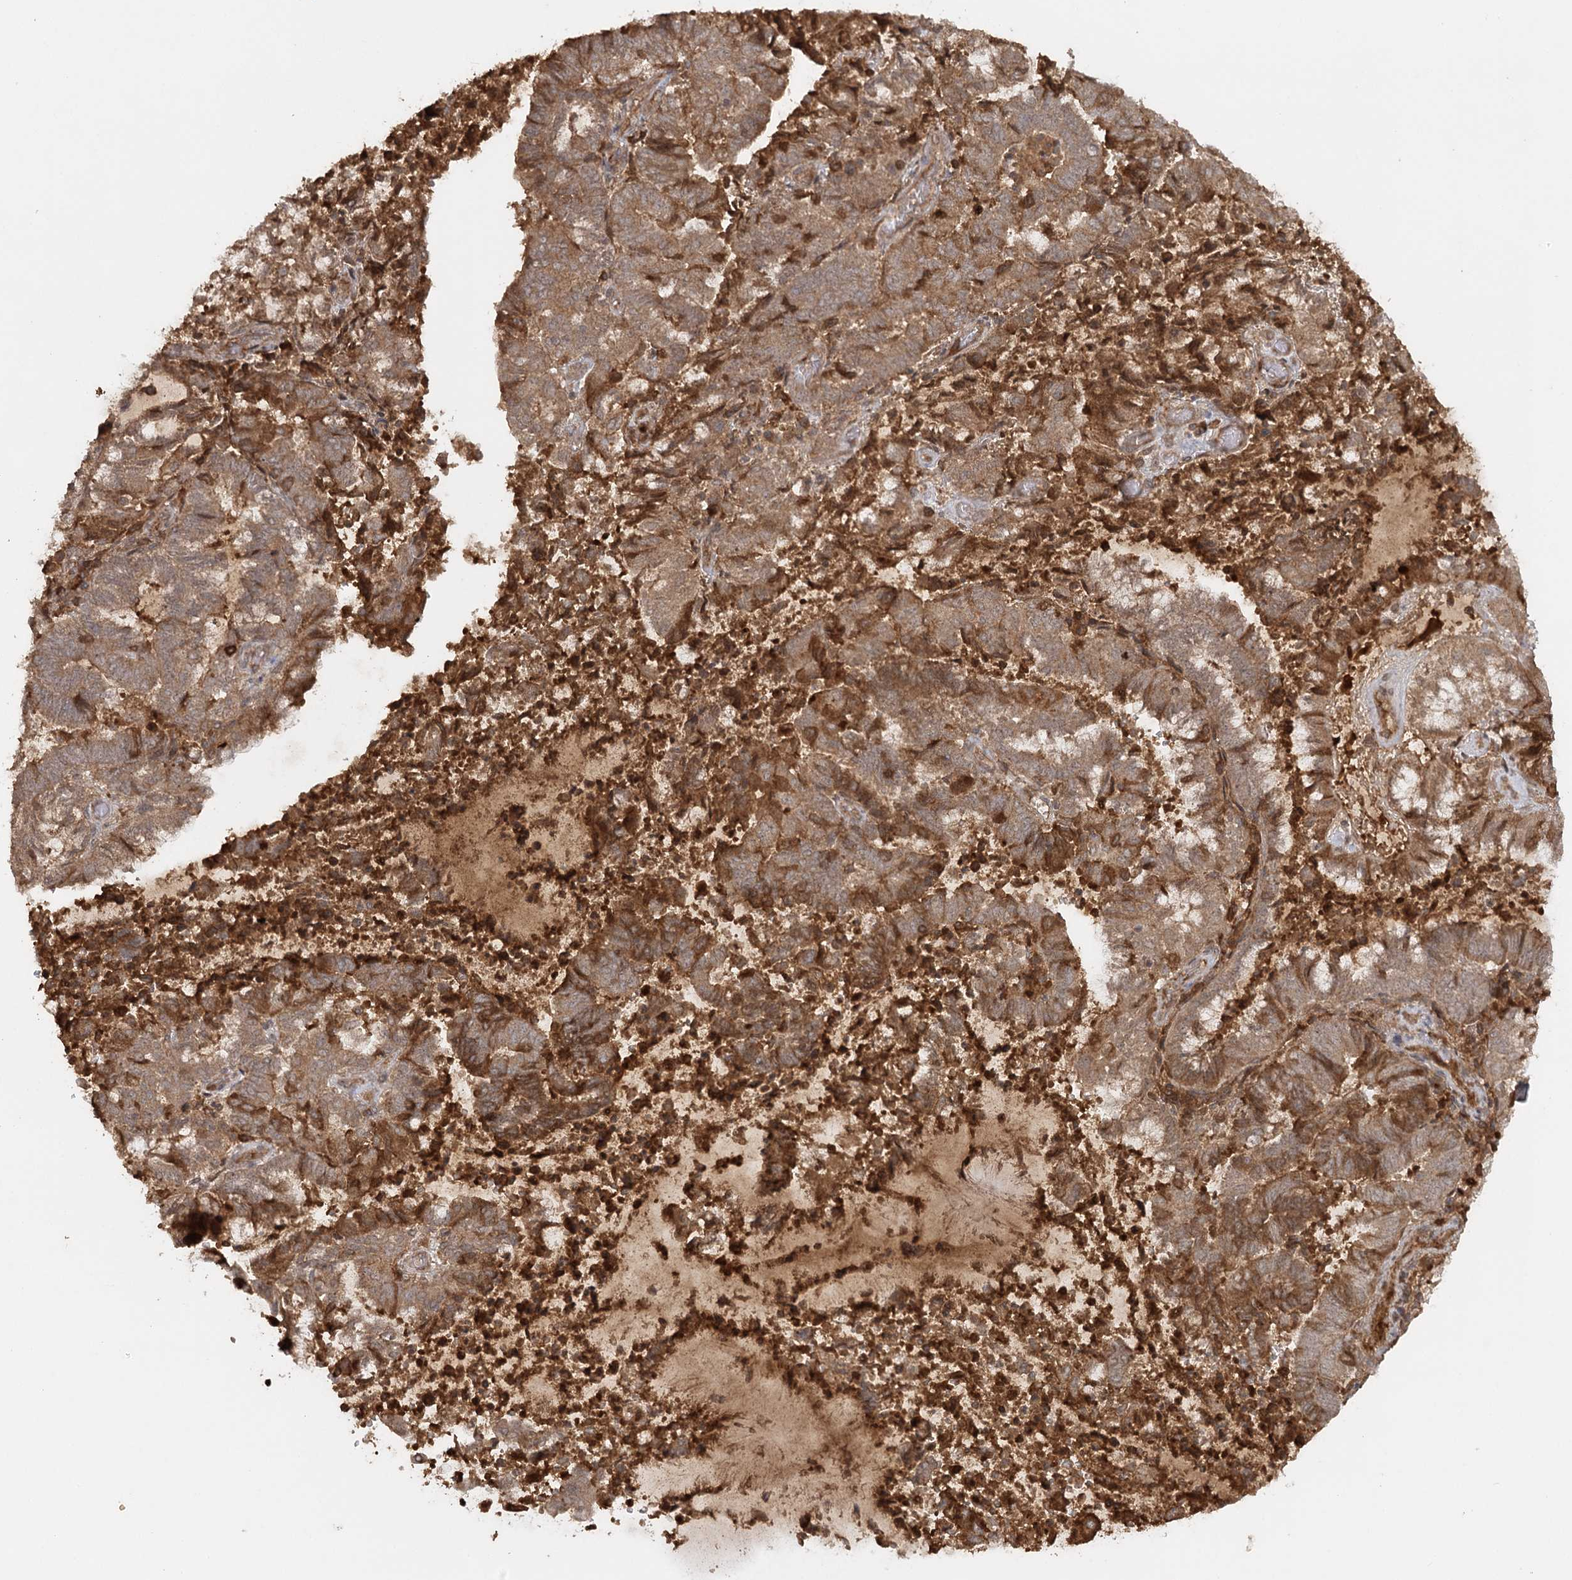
{"staining": {"intensity": "moderate", "quantity": ">75%", "location": "cytoplasmic/membranous"}, "tissue": "endometrial cancer", "cell_type": "Tumor cells", "image_type": "cancer", "snomed": [{"axis": "morphology", "description": "Adenocarcinoma, NOS"}, {"axis": "topography", "description": "Endometrium"}], "caption": "The image shows a brown stain indicating the presence of a protein in the cytoplasmic/membranous of tumor cells in endometrial cancer (adenocarcinoma).", "gene": "ARL13A", "patient": {"sex": "female", "age": 80}}